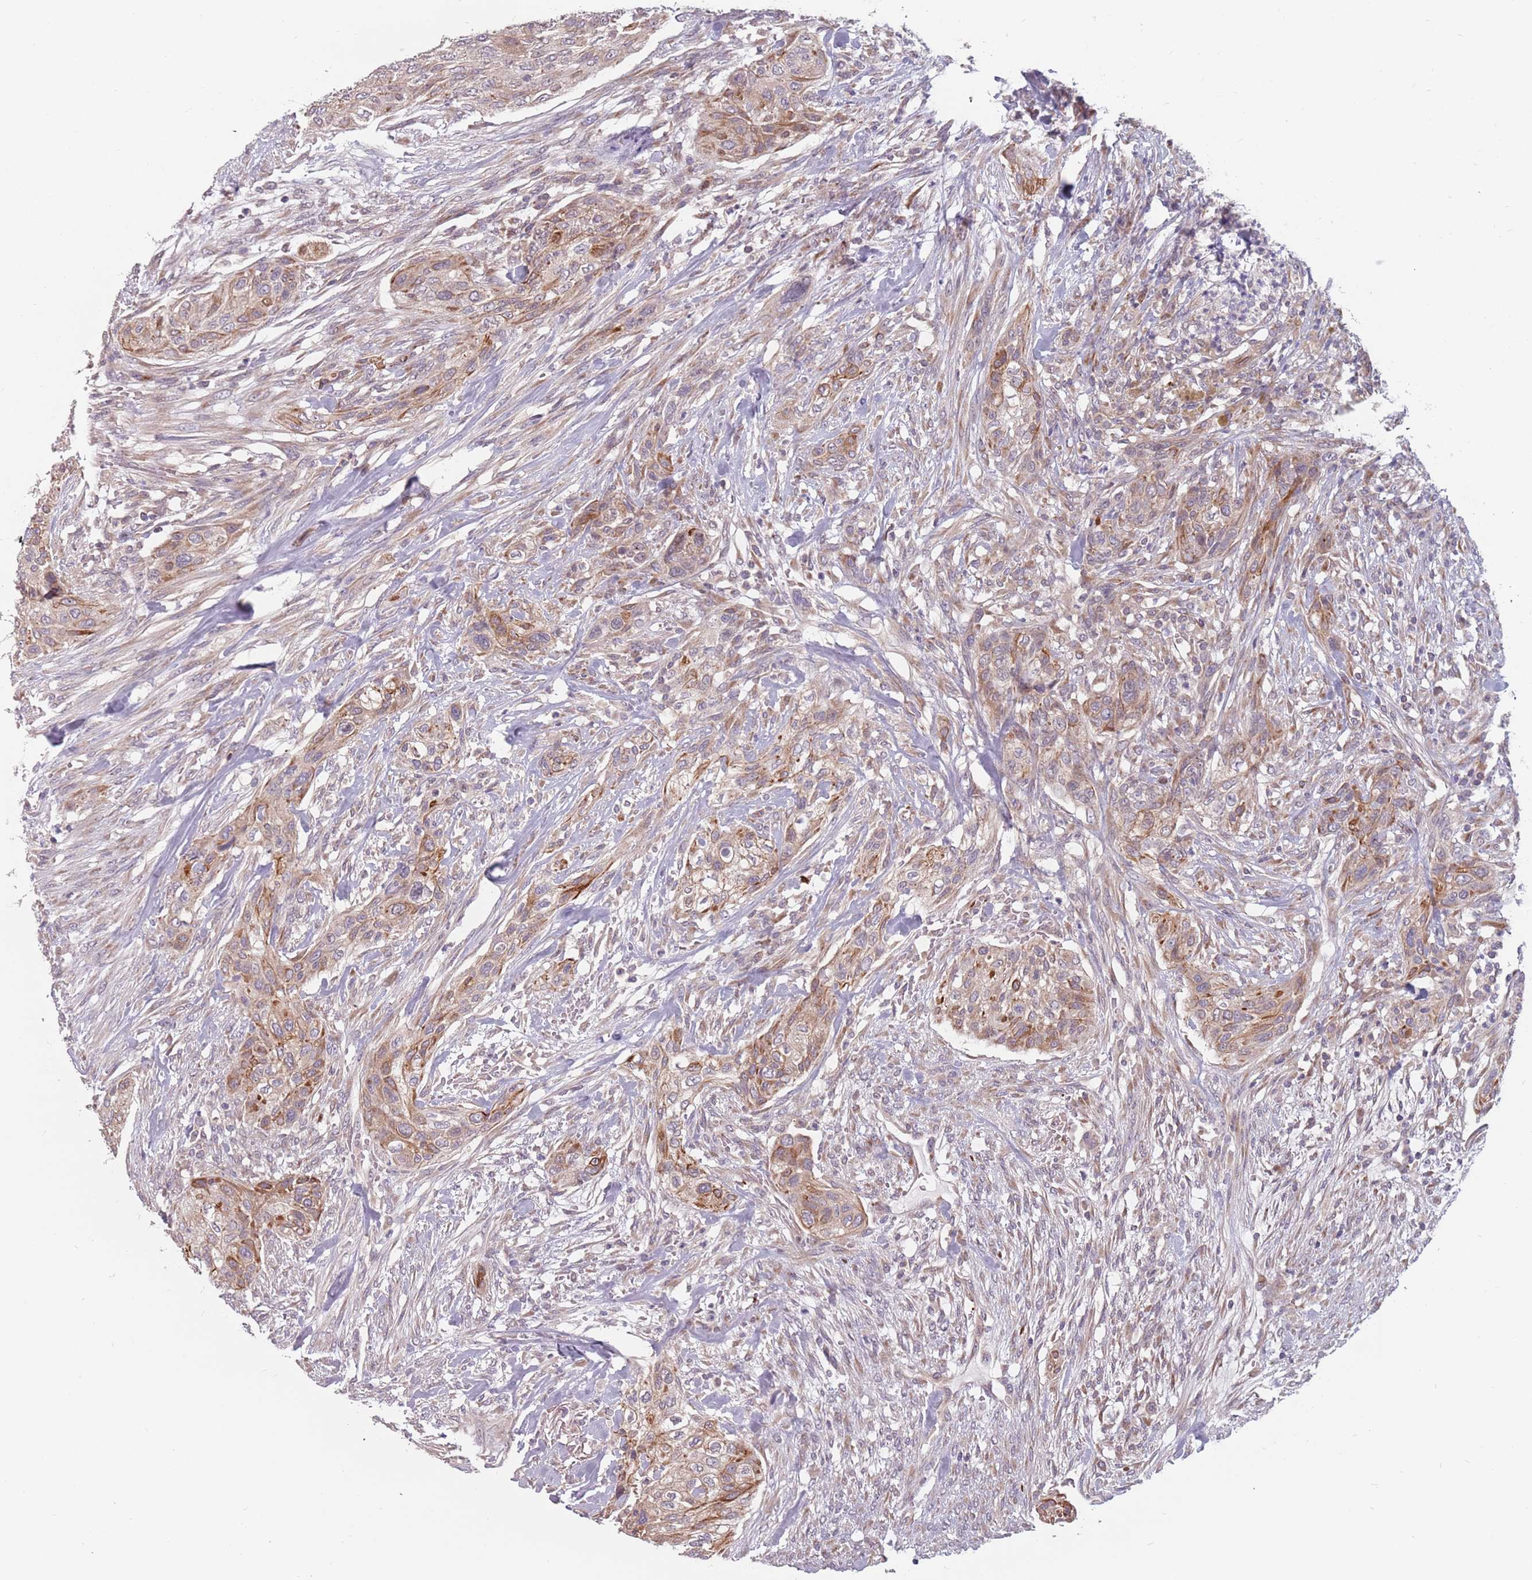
{"staining": {"intensity": "moderate", "quantity": ">75%", "location": "cytoplasmic/membranous"}, "tissue": "urothelial cancer", "cell_type": "Tumor cells", "image_type": "cancer", "snomed": [{"axis": "morphology", "description": "Urothelial carcinoma, High grade"}, {"axis": "topography", "description": "Urinary bladder"}], "caption": "Urothelial cancer was stained to show a protein in brown. There is medium levels of moderate cytoplasmic/membranous staining in about >75% of tumor cells. Nuclei are stained in blue.", "gene": "ADAL", "patient": {"sex": "male", "age": 35}}